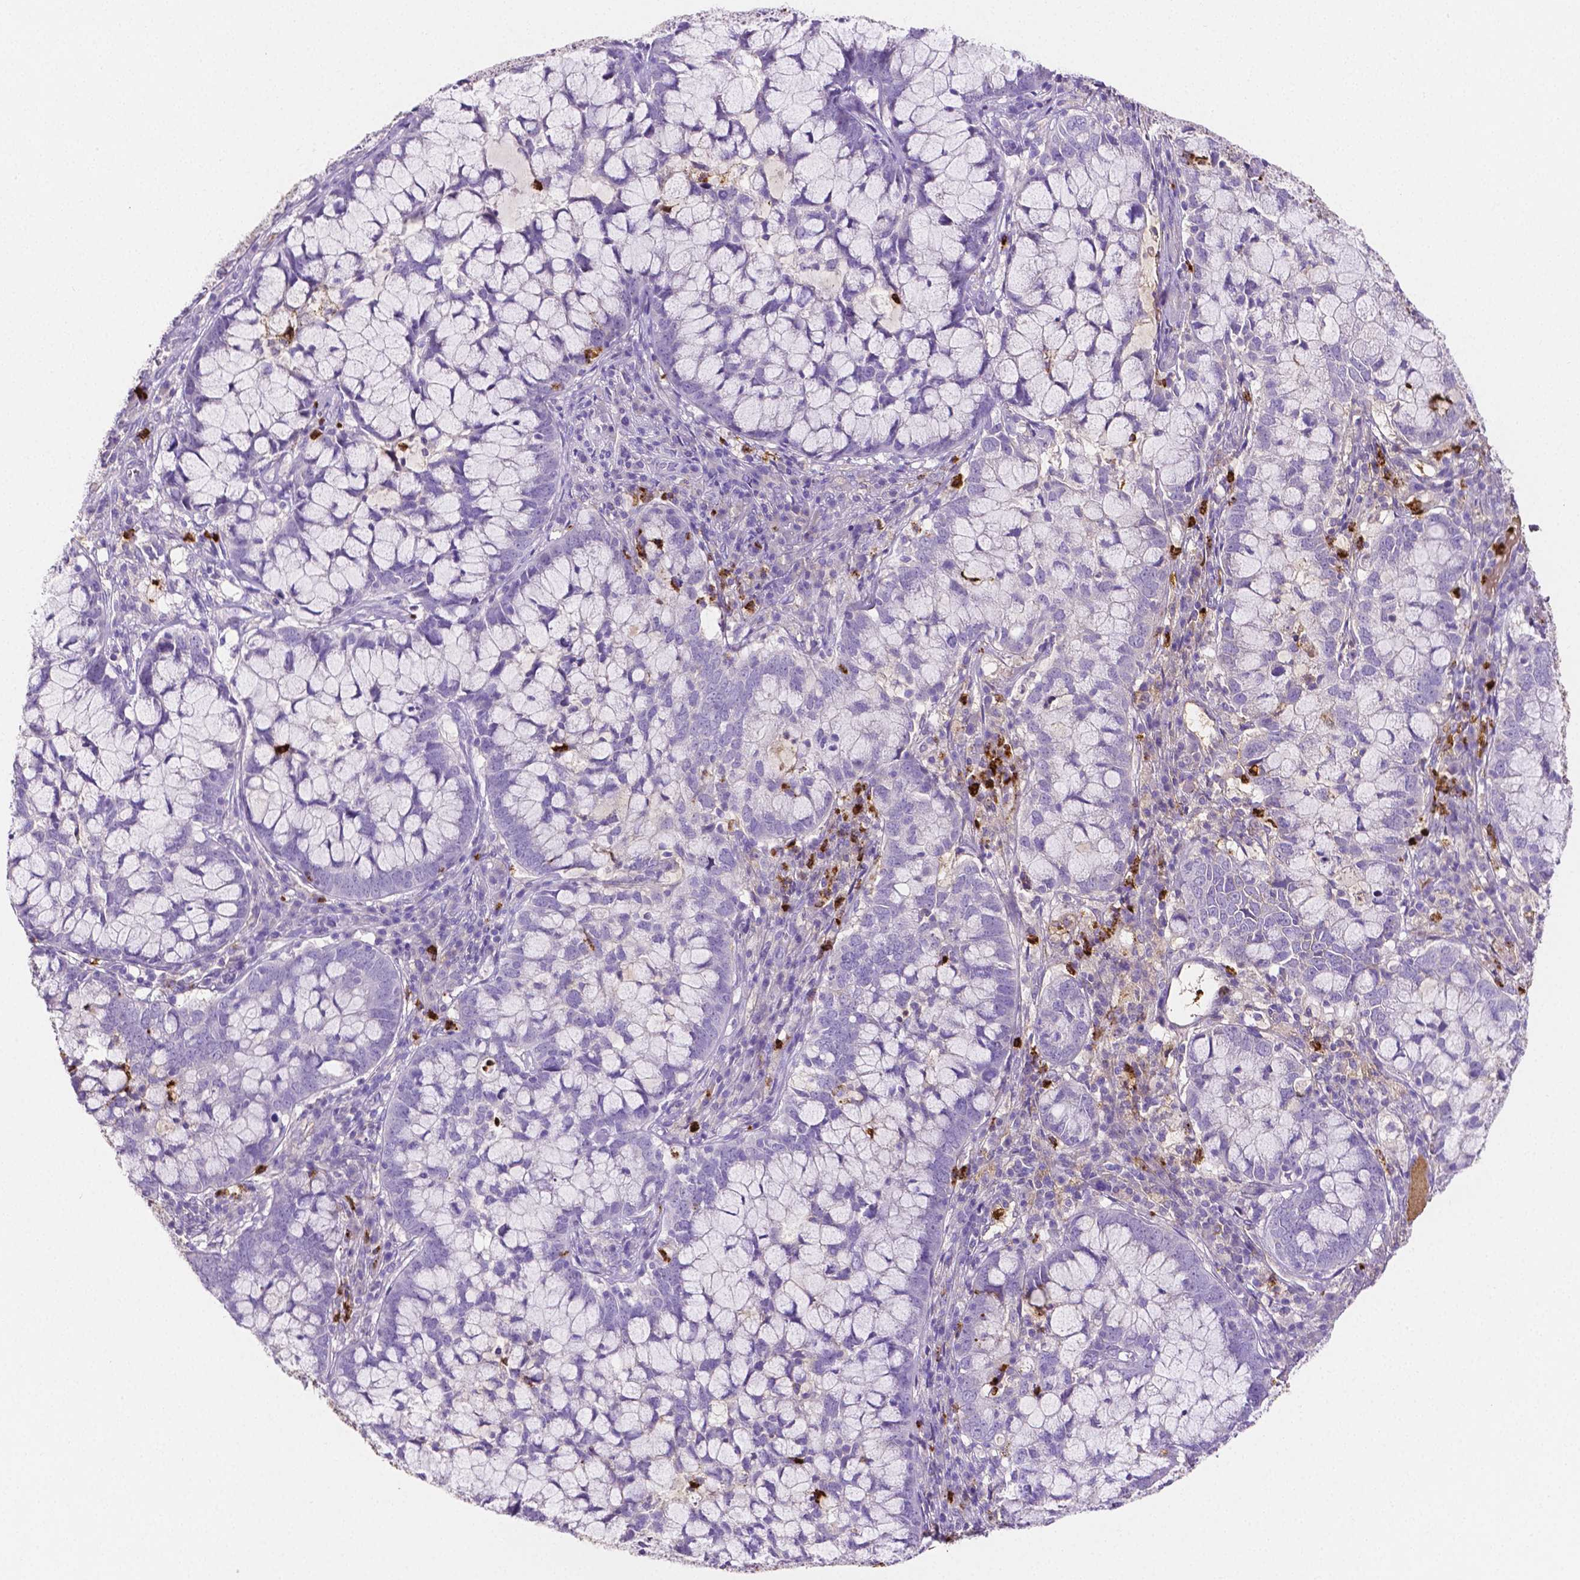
{"staining": {"intensity": "negative", "quantity": "none", "location": "none"}, "tissue": "cervical cancer", "cell_type": "Tumor cells", "image_type": "cancer", "snomed": [{"axis": "morphology", "description": "Adenocarcinoma, NOS"}, {"axis": "topography", "description": "Cervix"}], "caption": "An image of cervical adenocarcinoma stained for a protein shows no brown staining in tumor cells. (Stains: DAB (3,3'-diaminobenzidine) IHC with hematoxylin counter stain, Microscopy: brightfield microscopy at high magnification).", "gene": "MMP9", "patient": {"sex": "female", "age": 40}}